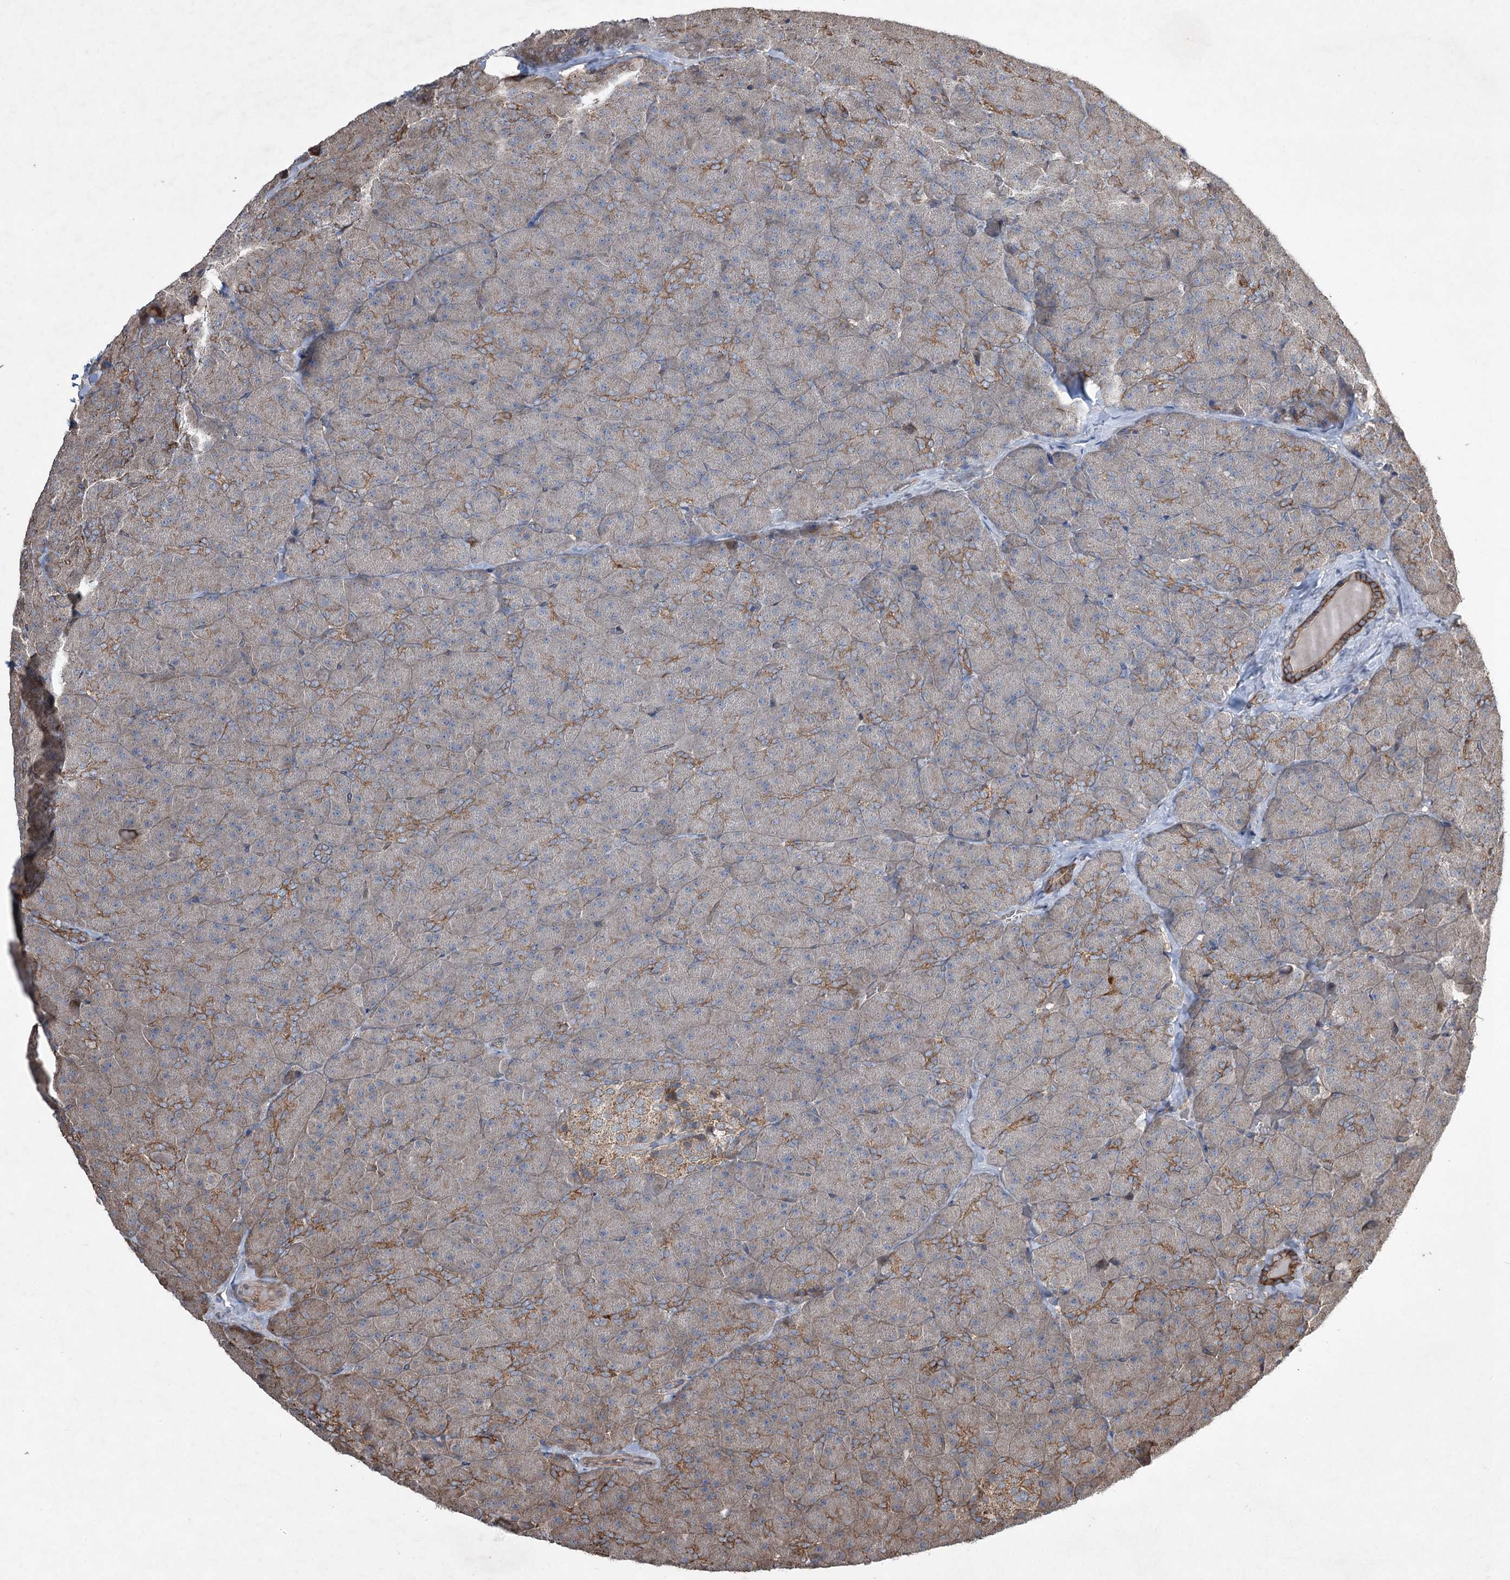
{"staining": {"intensity": "moderate", "quantity": "25%-75%", "location": "cytoplasmic/membranous"}, "tissue": "pancreas", "cell_type": "Exocrine glandular cells", "image_type": "normal", "snomed": [{"axis": "morphology", "description": "Normal tissue, NOS"}, {"axis": "topography", "description": "Pancreas"}], "caption": "IHC image of benign pancreas stained for a protein (brown), which displays medium levels of moderate cytoplasmic/membranous positivity in approximately 25%-75% of exocrine glandular cells.", "gene": "SERINC5", "patient": {"sex": "male", "age": 36}}